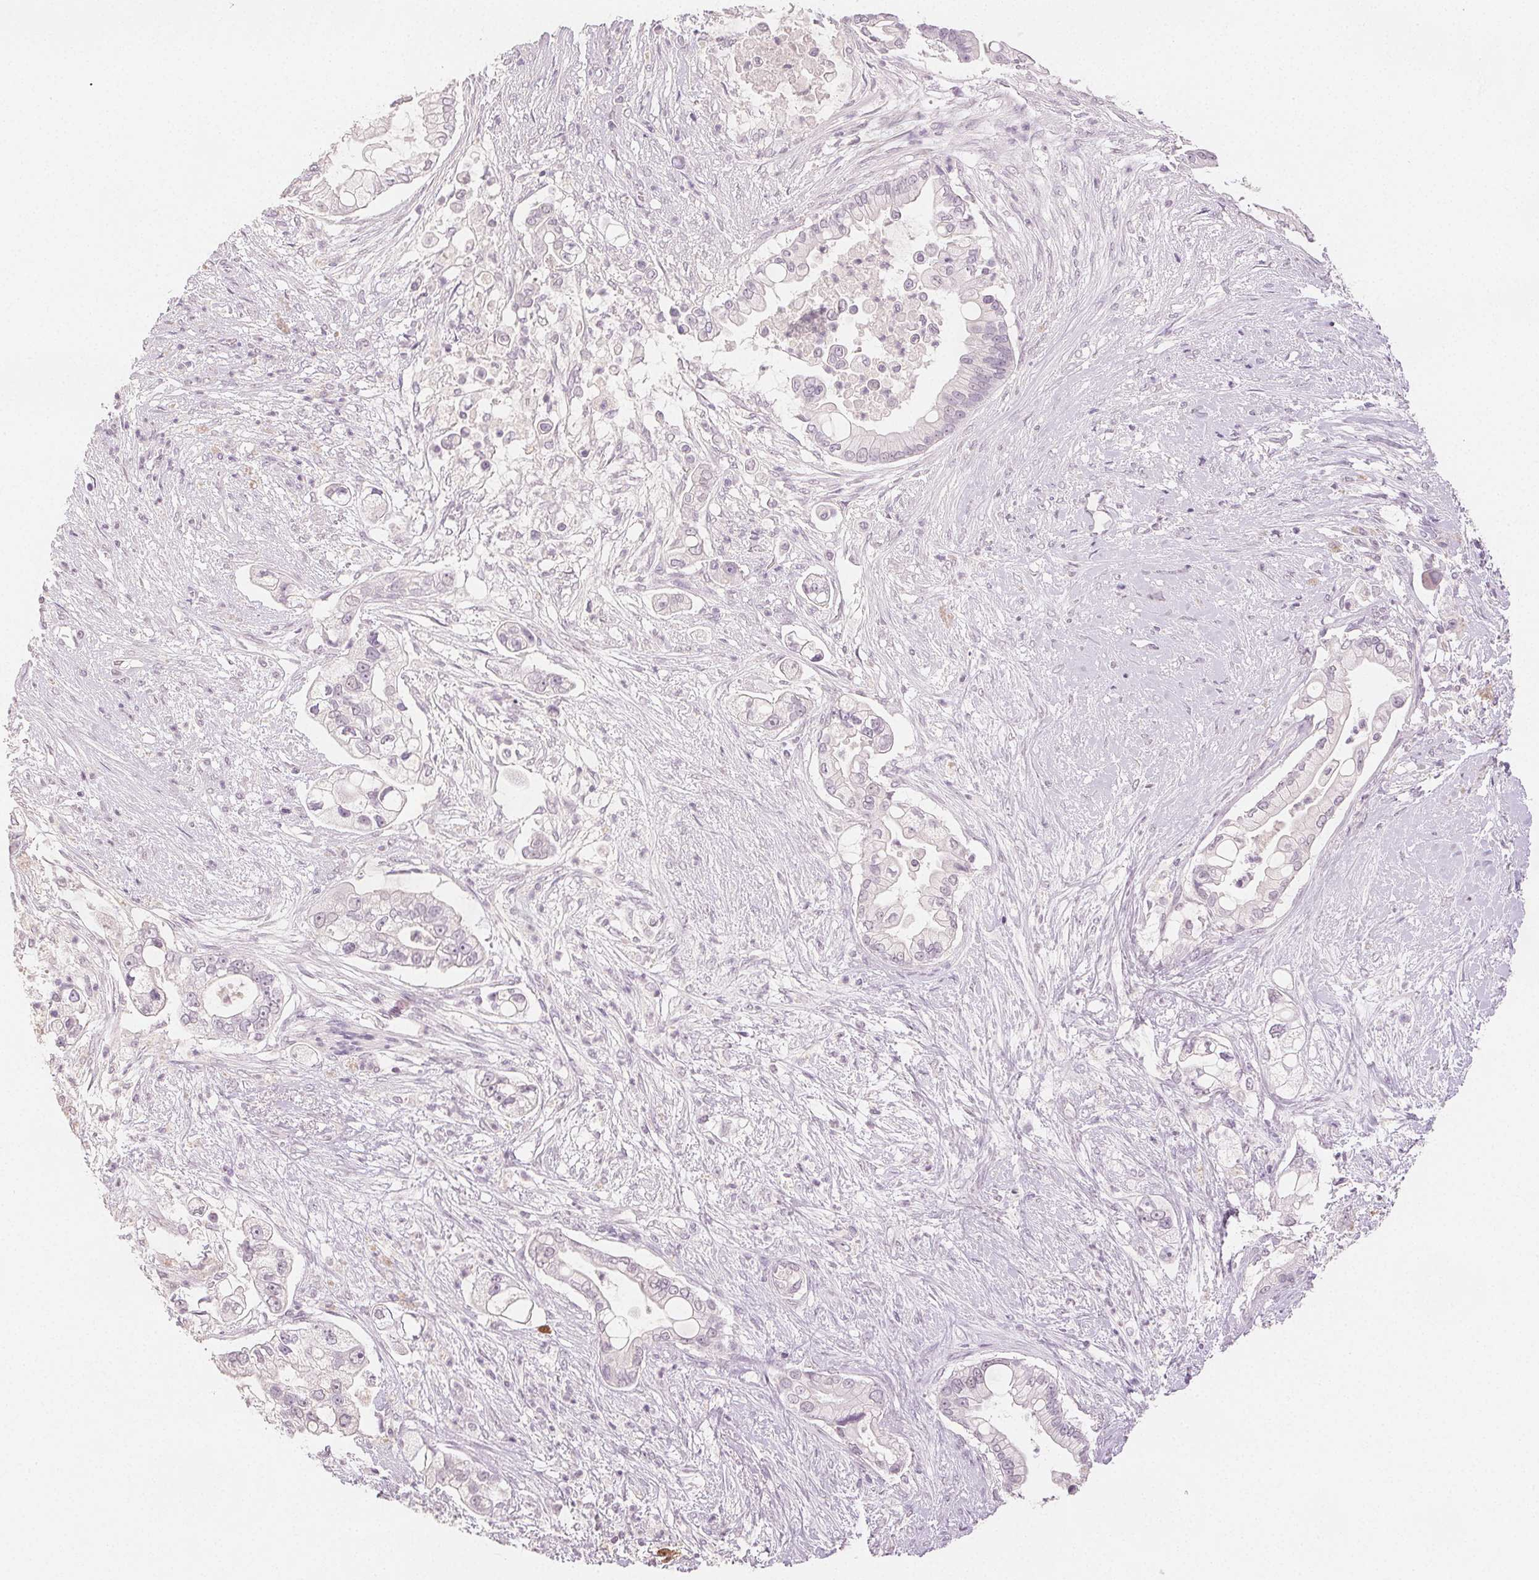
{"staining": {"intensity": "negative", "quantity": "none", "location": "none"}, "tissue": "pancreatic cancer", "cell_type": "Tumor cells", "image_type": "cancer", "snomed": [{"axis": "morphology", "description": "Adenocarcinoma, NOS"}, {"axis": "topography", "description": "Pancreas"}], "caption": "Photomicrograph shows no protein staining in tumor cells of pancreatic cancer tissue.", "gene": "SCGN", "patient": {"sex": "female", "age": 69}}